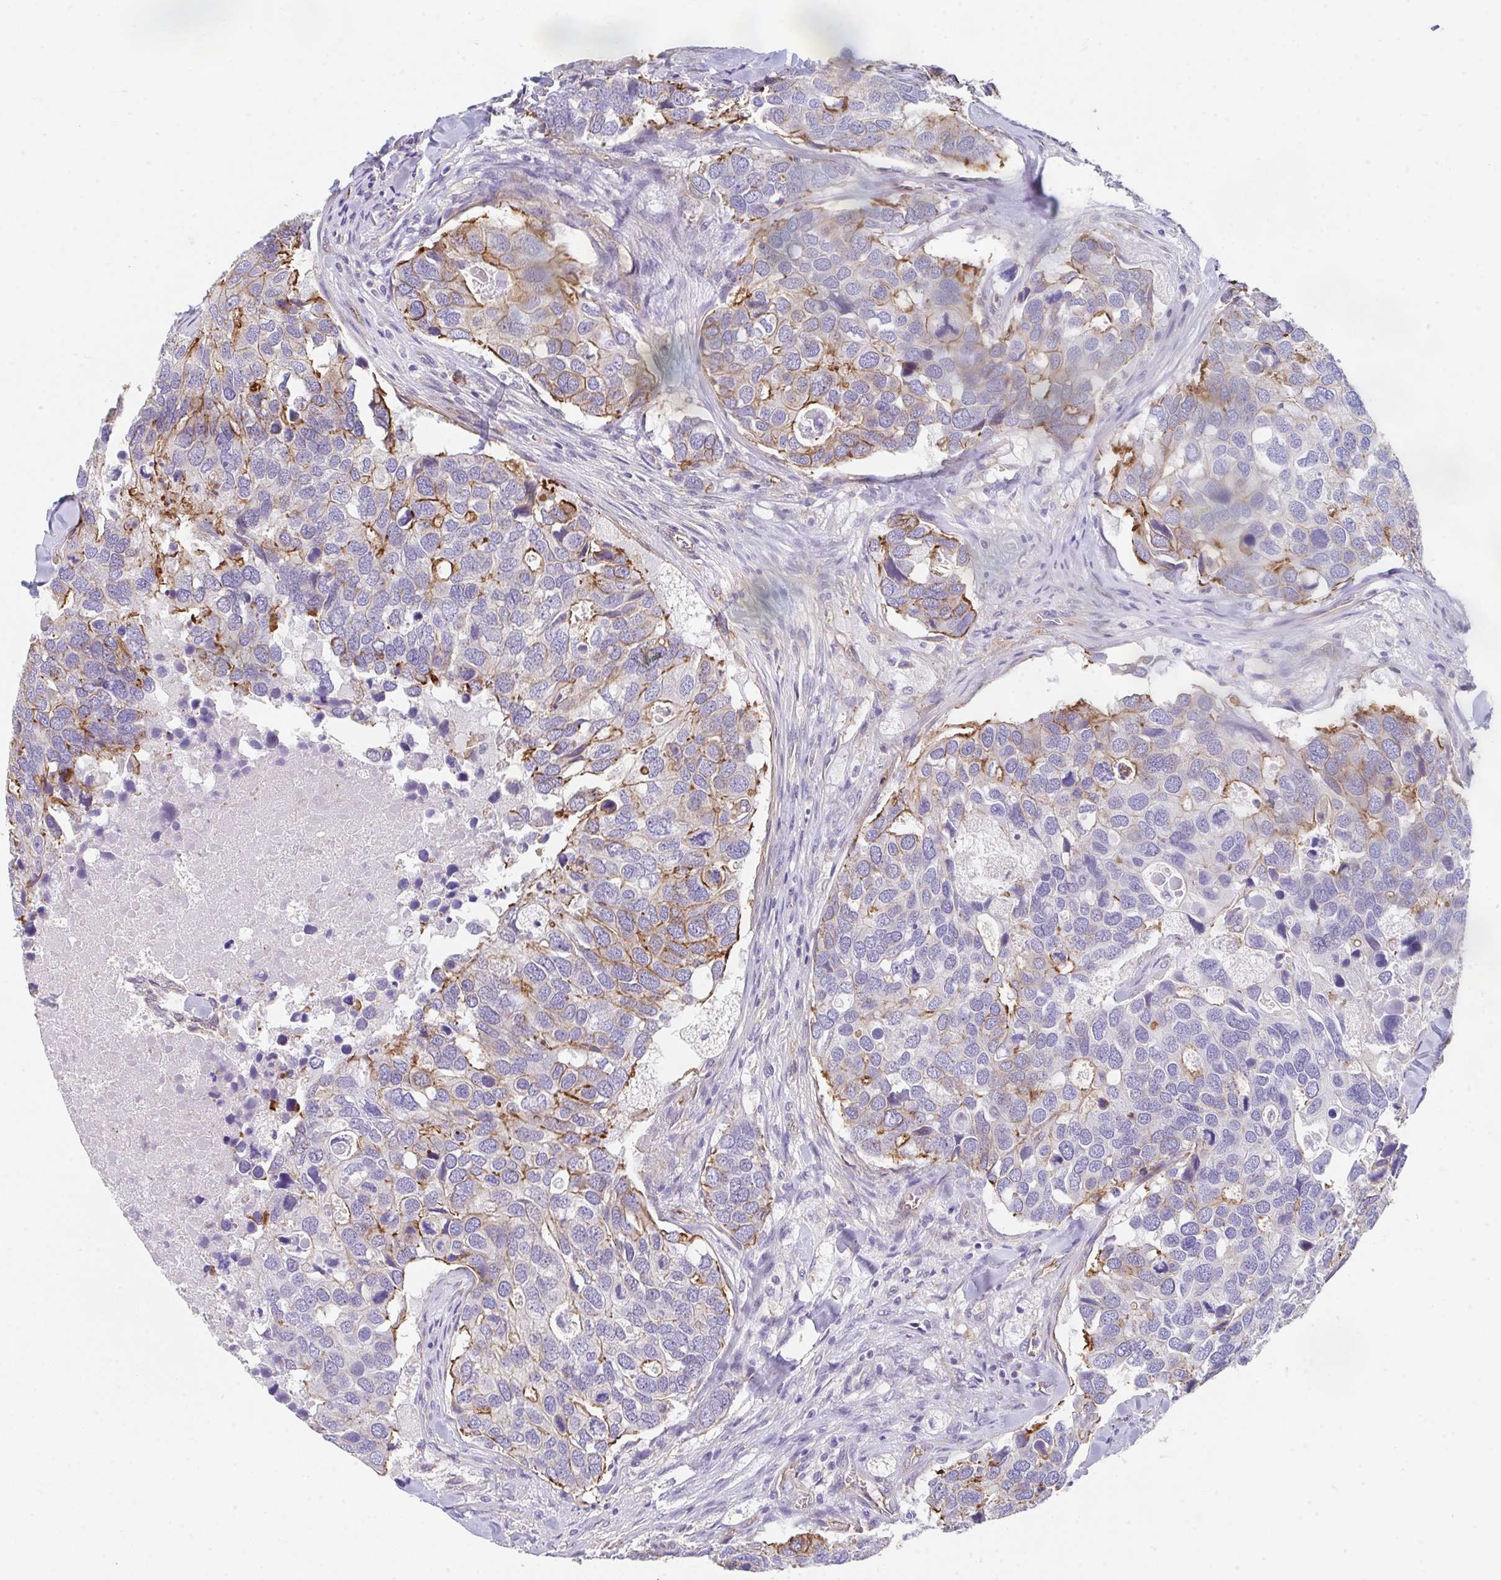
{"staining": {"intensity": "moderate", "quantity": "<25%", "location": "cytoplasmic/membranous"}, "tissue": "breast cancer", "cell_type": "Tumor cells", "image_type": "cancer", "snomed": [{"axis": "morphology", "description": "Duct carcinoma"}, {"axis": "topography", "description": "Breast"}], "caption": "A brown stain shows moderate cytoplasmic/membranous positivity of a protein in breast cancer (infiltrating ductal carcinoma) tumor cells. Using DAB (brown) and hematoxylin (blue) stains, captured at high magnification using brightfield microscopy.", "gene": "DBN1", "patient": {"sex": "female", "age": 83}}